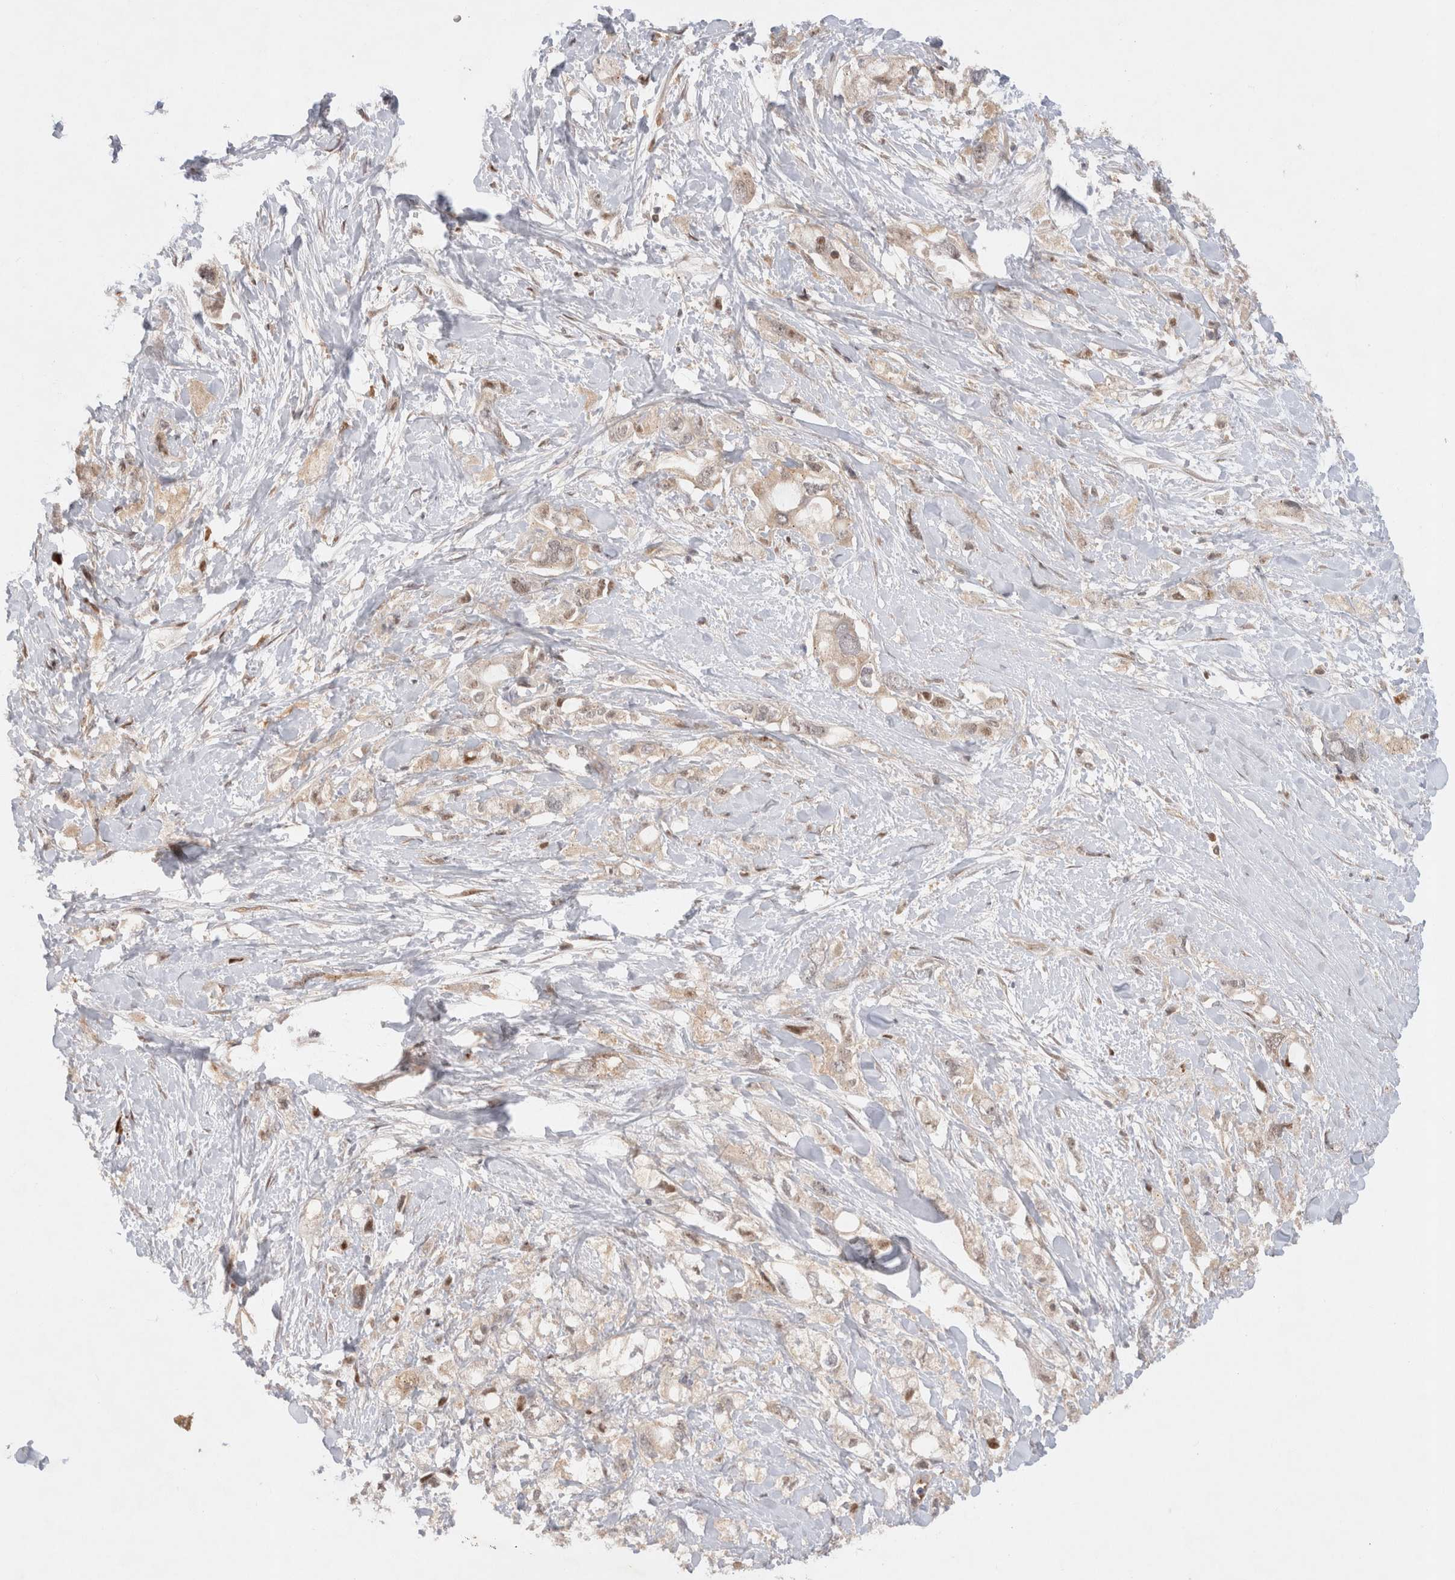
{"staining": {"intensity": "weak", "quantity": ">75%", "location": "cytoplasmic/membranous,nuclear"}, "tissue": "pancreatic cancer", "cell_type": "Tumor cells", "image_type": "cancer", "snomed": [{"axis": "morphology", "description": "Adenocarcinoma, NOS"}, {"axis": "topography", "description": "Pancreas"}], "caption": "High-magnification brightfield microscopy of adenocarcinoma (pancreatic) stained with DAB (brown) and counterstained with hematoxylin (blue). tumor cells exhibit weak cytoplasmic/membranous and nuclear expression is identified in about>75% of cells. (DAB IHC with brightfield microscopy, high magnification).", "gene": "HTT", "patient": {"sex": "female", "age": 56}}